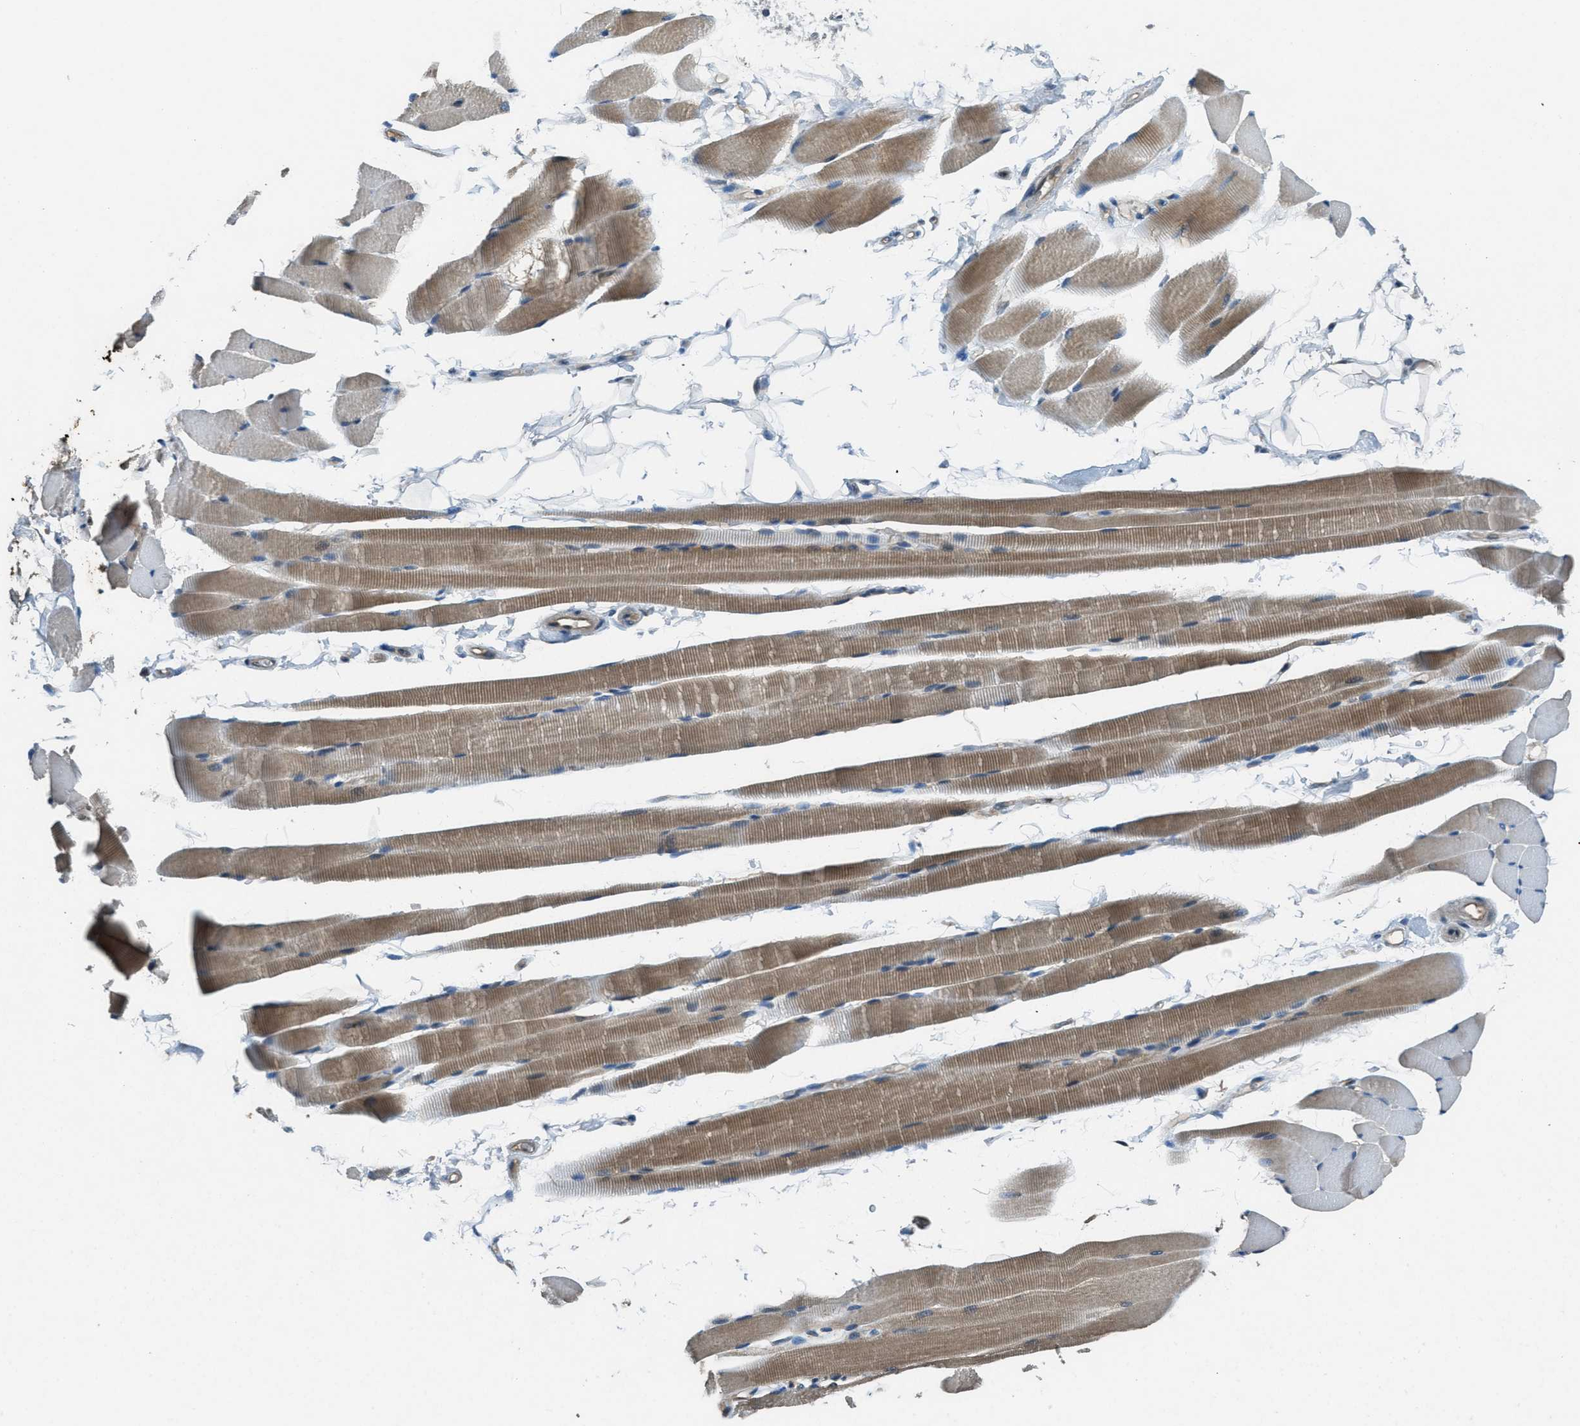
{"staining": {"intensity": "moderate", "quantity": ">75%", "location": "cytoplasmic/membranous"}, "tissue": "skeletal muscle", "cell_type": "Myocytes", "image_type": "normal", "snomed": [{"axis": "morphology", "description": "Normal tissue, NOS"}, {"axis": "topography", "description": "Skeletal muscle"}, {"axis": "topography", "description": "Peripheral nerve tissue"}], "caption": "Protein staining displays moderate cytoplasmic/membranous staining in approximately >75% of myocytes in normal skeletal muscle. (Stains: DAB in brown, nuclei in blue, Microscopy: brightfield microscopy at high magnification).", "gene": "DUSP6", "patient": {"sex": "female", "age": 84}}